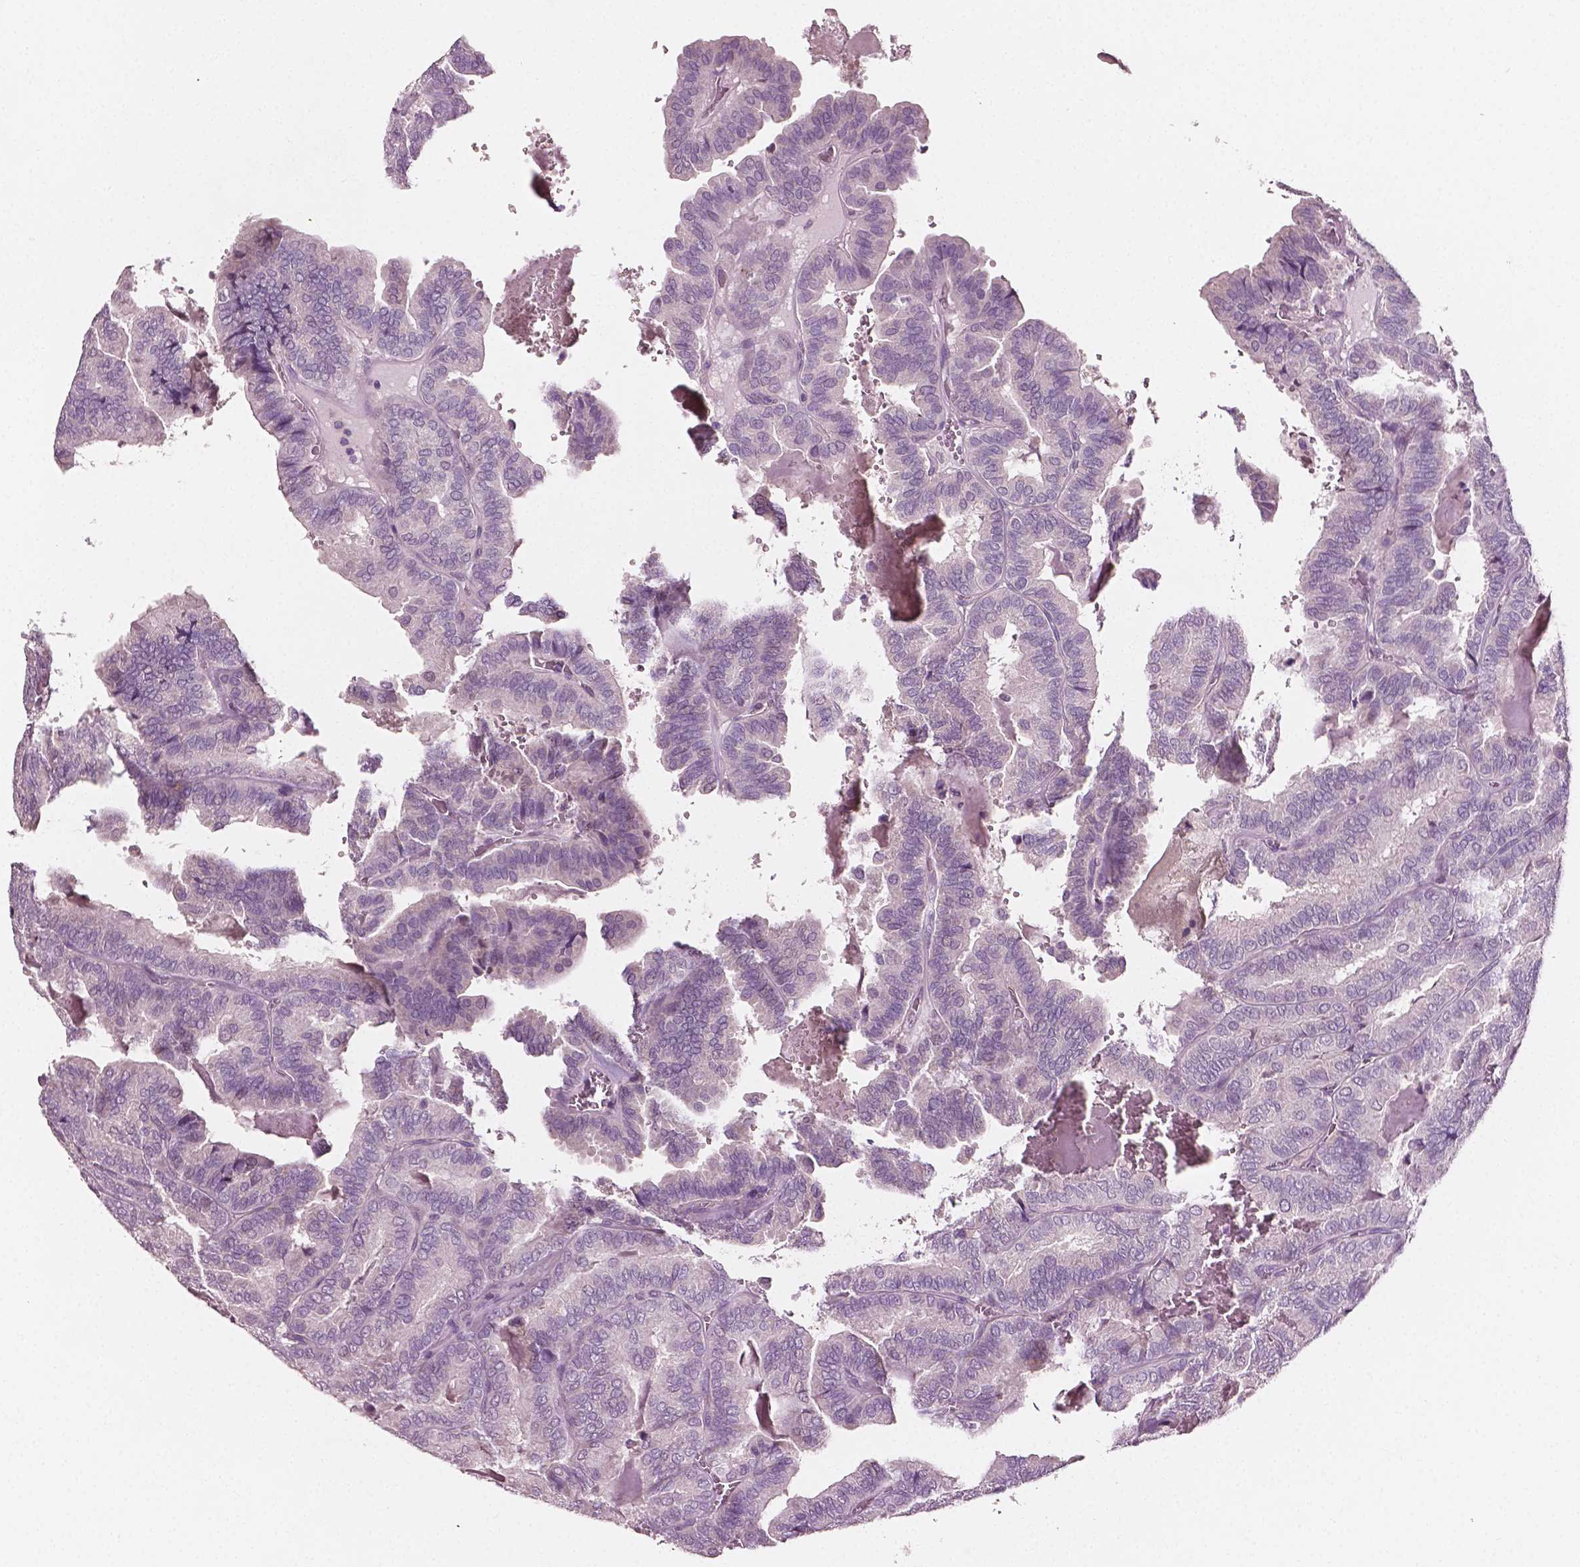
{"staining": {"intensity": "negative", "quantity": "none", "location": "none"}, "tissue": "thyroid cancer", "cell_type": "Tumor cells", "image_type": "cancer", "snomed": [{"axis": "morphology", "description": "Papillary adenocarcinoma, NOS"}, {"axis": "topography", "description": "Thyroid gland"}], "caption": "High magnification brightfield microscopy of thyroid papillary adenocarcinoma stained with DAB (3,3'-diaminobenzidine) (brown) and counterstained with hematoxylin (blue): tumor cells show no significant positivity.", "gene": "PLA2R1", "patient": {"sex": "female", "age": 75}}